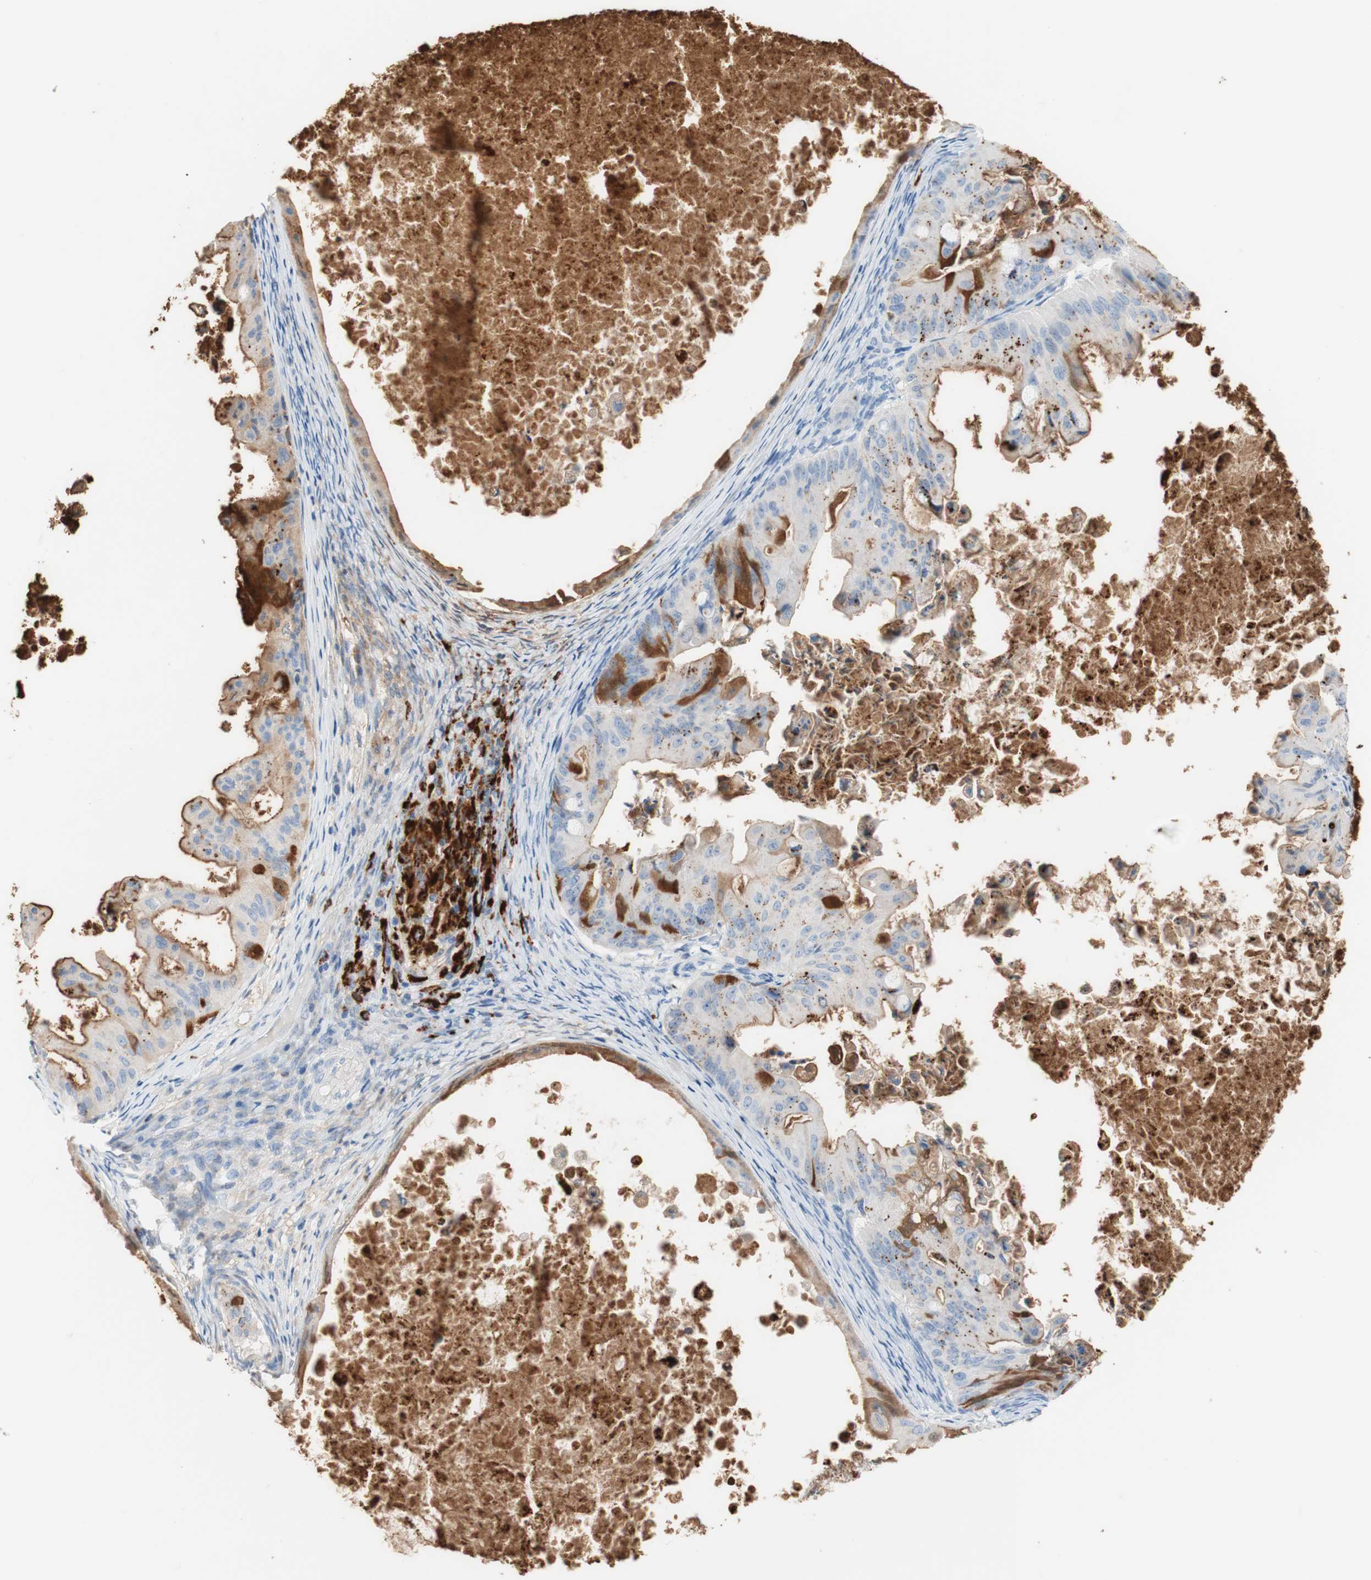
{"staining": {"intensity": "moderate", "quantity": "25%-75%", "location": "cytoplasmic/membranous"}, "tissue": "ovarian cancer", "cell_type": "Tumor cells", "image_type": "cancer", "snomed": [{"axis": "morphology", "description": "Cystadenocarcinoma, mucinous, NOS"}, {"axis": "topography", "description": "Ovary"}], "caption": "Immunohistochemistry (IHC) micrograph of neoplastic tissue: ovarian cancer (mucinous cystadenocarcinoma) stained using IHC demonstrates medium levels of moderate protein expression localized specifically in the cytoplasmic/membranous of tumor cells, appearing as a cytoplasmic/membranous brown color.", "gene": "CEACAM1", "patient": {"sex": "female", "age": 37}}